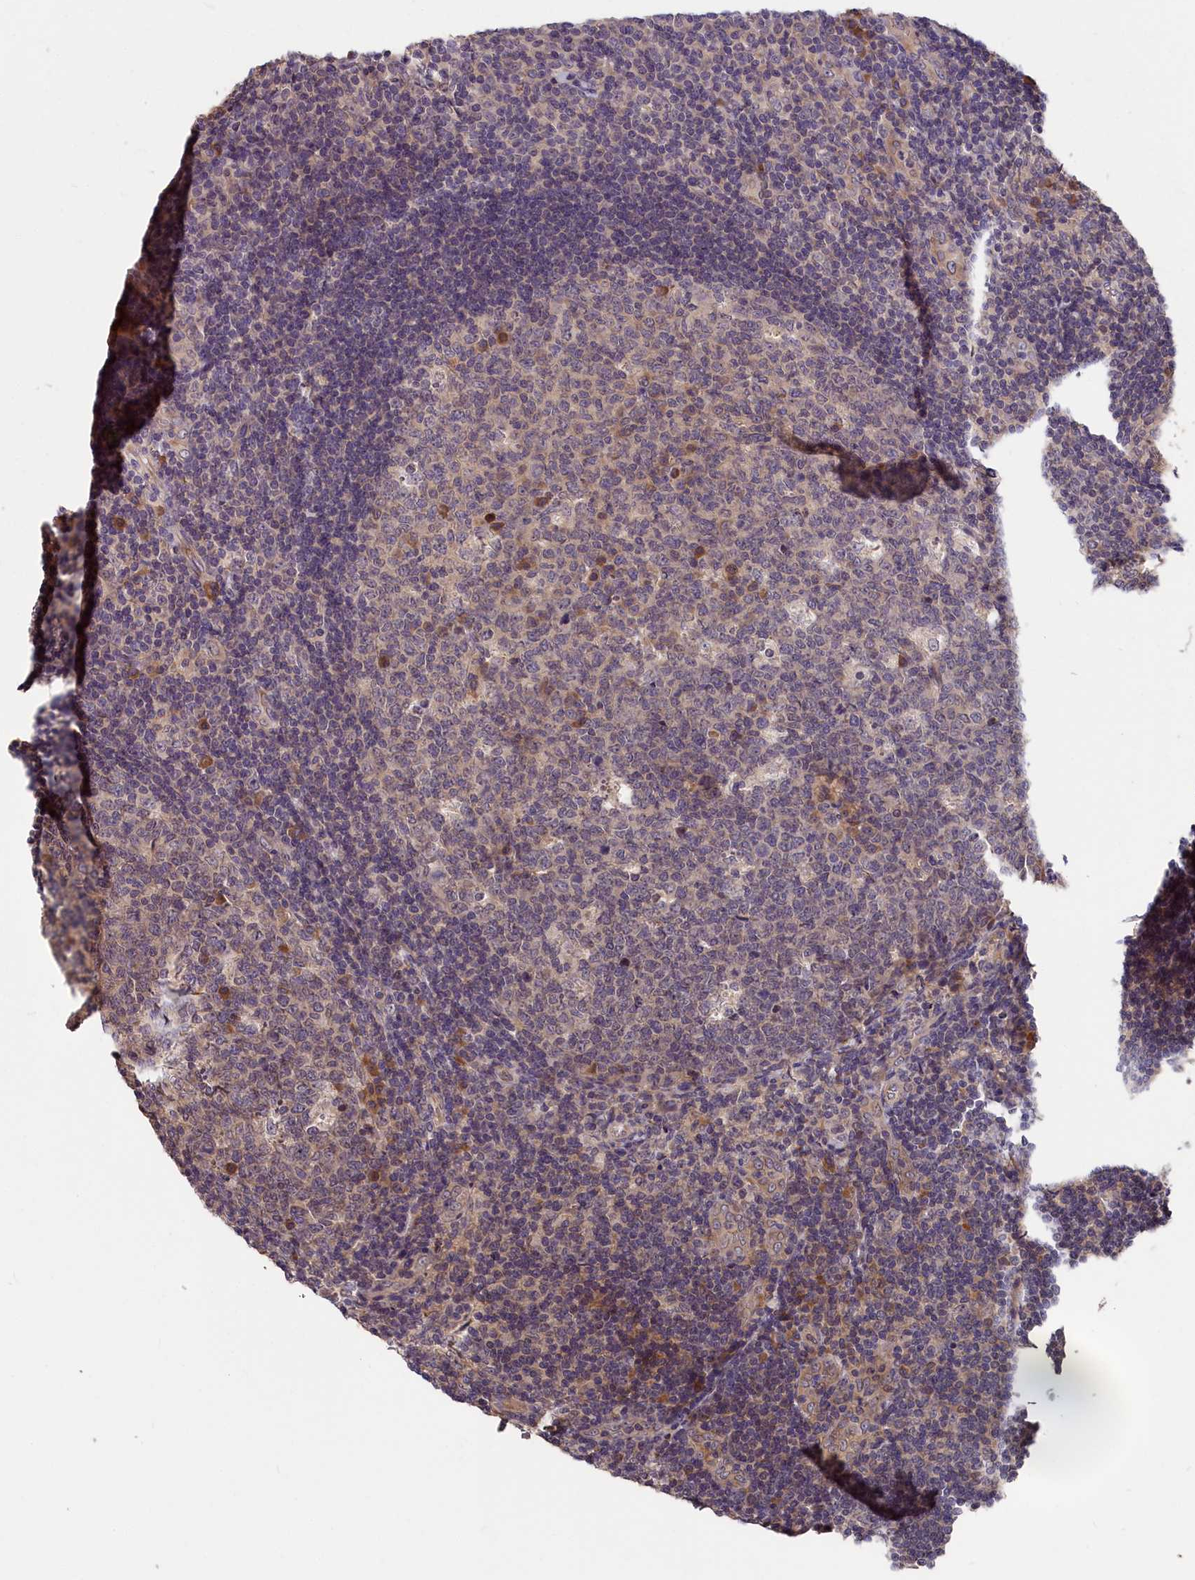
{"staining": {"intensity": "moderate", "quantity": "<25%", "location": "cytoplasmic/membranous"}, "tissue": "tonsil", "cell_type": "Germinal center cells", "image_type": "normal", "snomed": [{"axis": "morphology", "description": "Normal tissue, NOS"}, {"axis": "topography", "description": "Tonsil"}], "caption": "A brown stain shows moderate cytoplasmic/membranous expression of a protein in germinal center cells of unremarkable human tonsil.", "gene": "ITIH1", "patient": {"sex": "male", "age": 17}}